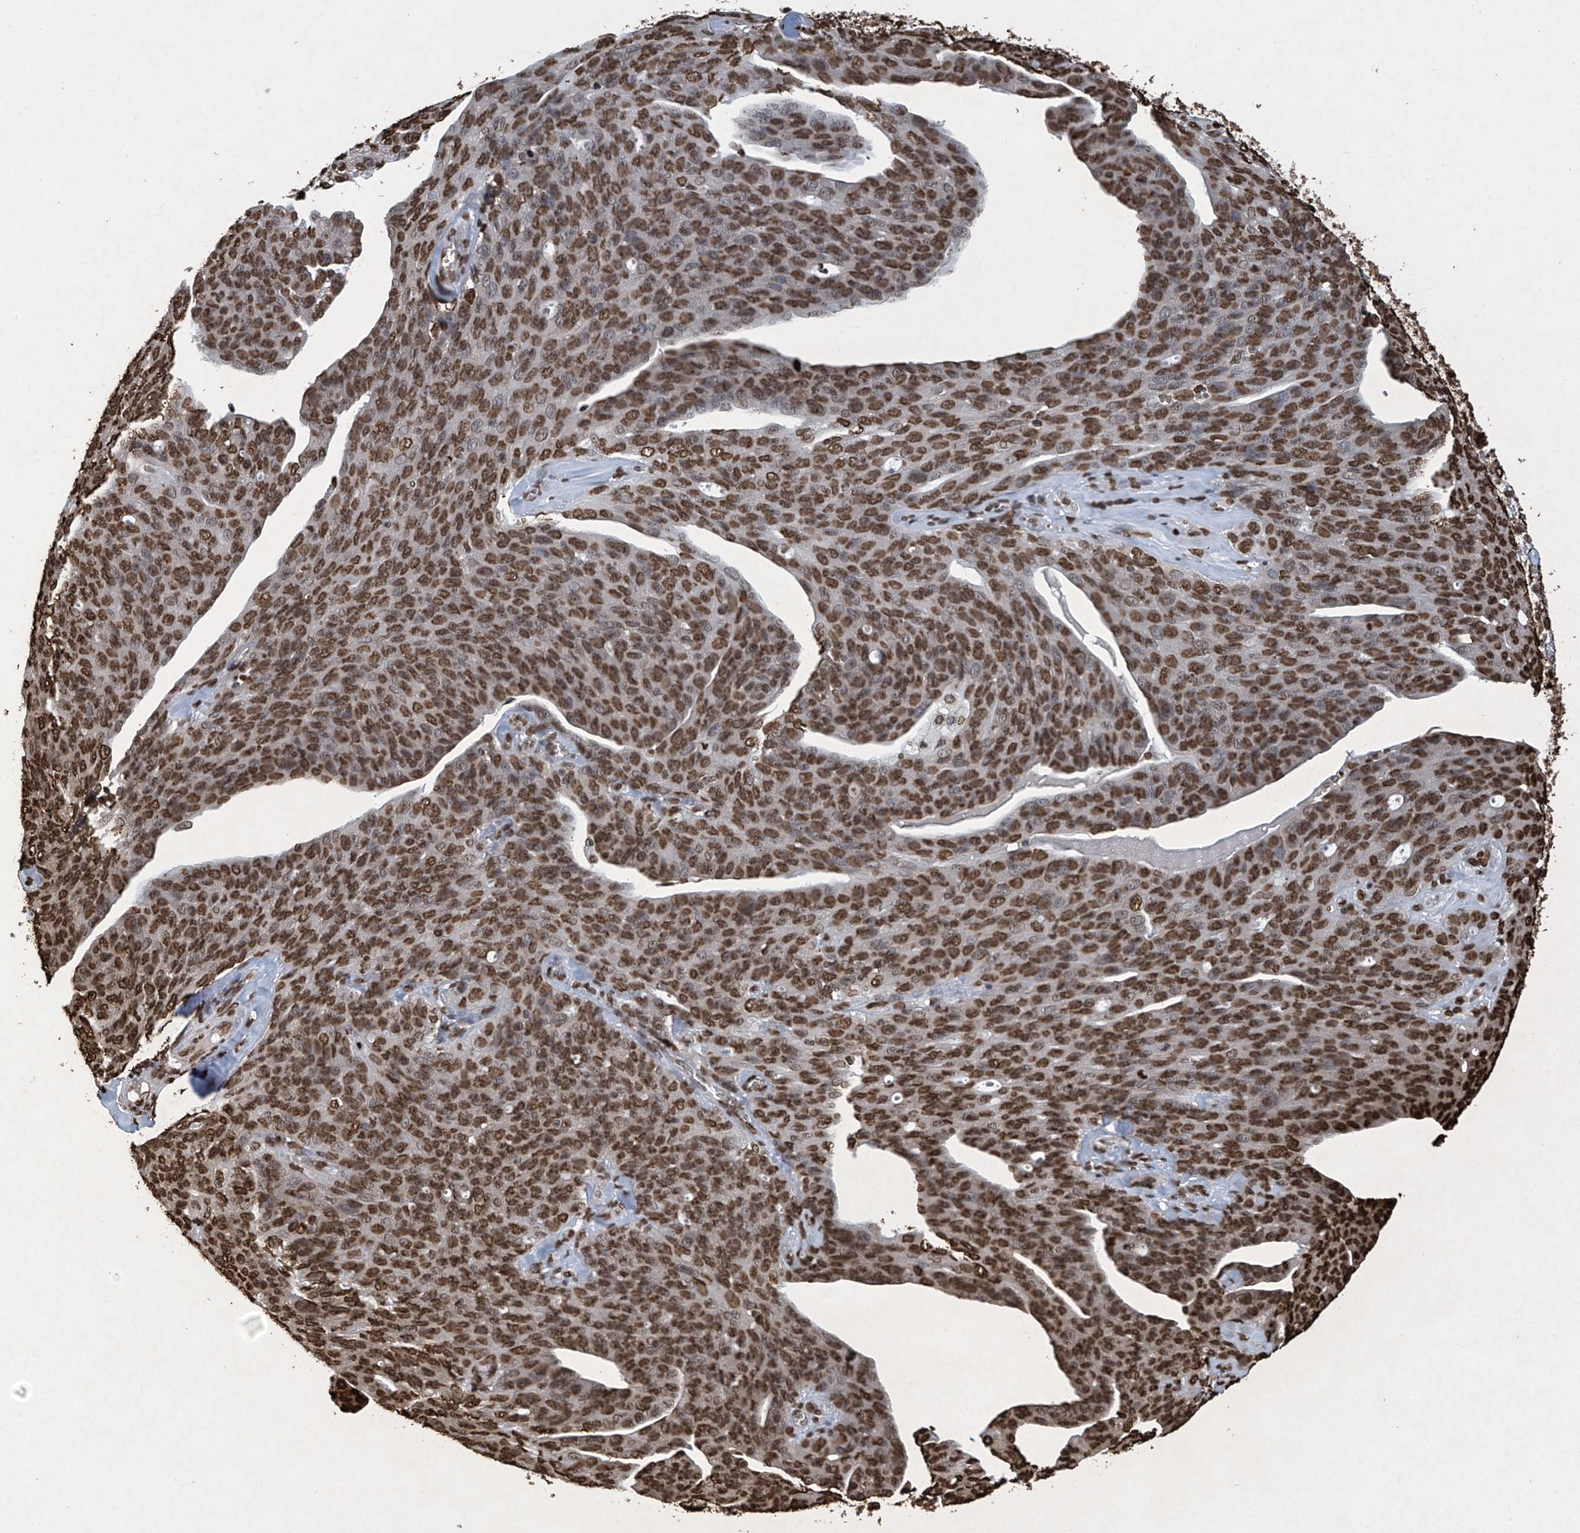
{"staining": {"intensity": "strong", "quantity": ">75%", "location": "nuclear"}, "tissue": "ovarian cancer", "cell_type": "Tumor cells", "image_type": "cancer", "snomed": [{"axis": "morphology", "description": "Carcinoma, endometroid"}, {"axis": "topography", "description": "Ovary"}], "caption": "Ovarian cancer (endometroid carcinoma) stained with IHC reveals strong nuclear positivity in approximately >75% of tumor cells. The staining was performed using DAB (3,3'-diaminobenzidine) to visualize the protein expression in brown, while the nuclei were stained in blue with hematoxylin (Magnification: 20x).", "gene": "H3-3A", "patient": {"sex": "female", "age": 60}}